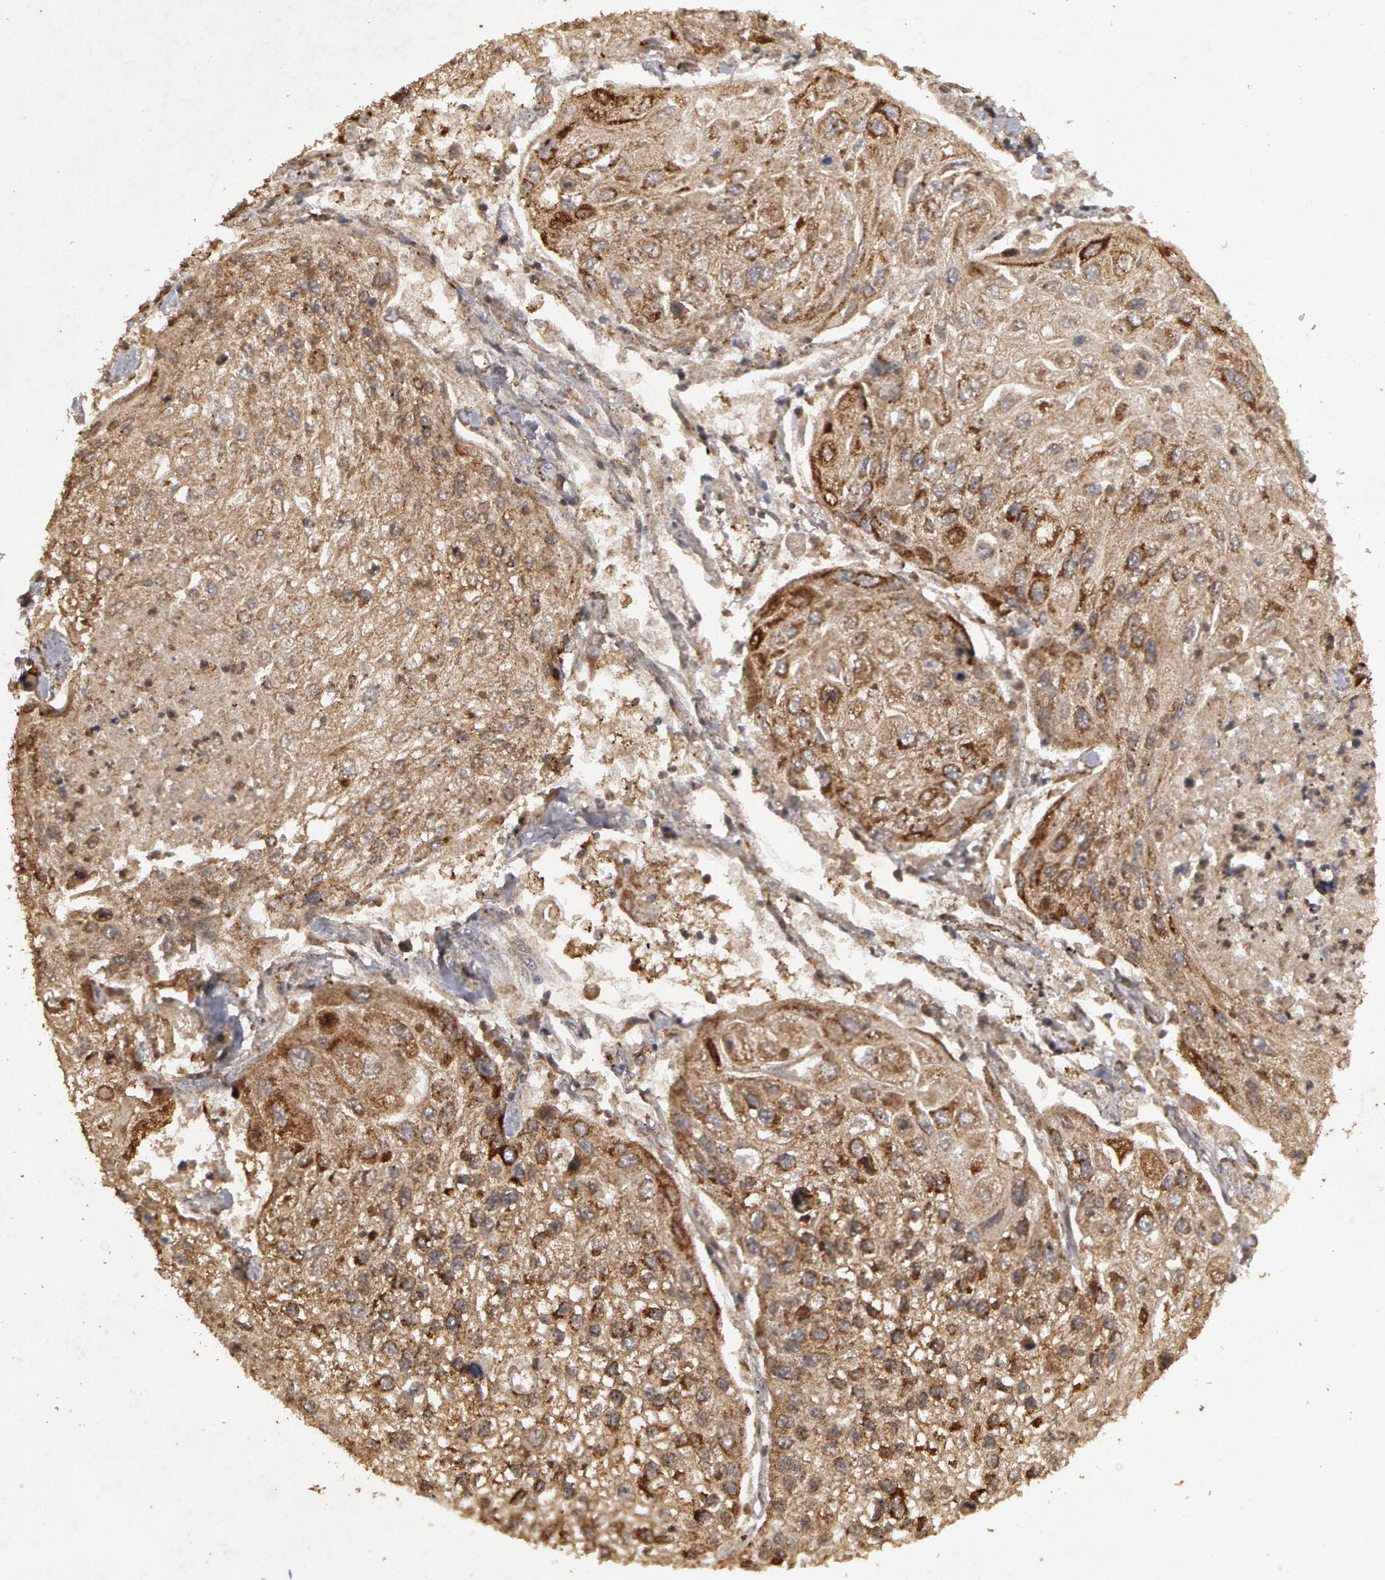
{"staining": {"intensity": "weak", "quantity": ">75%", "location": "cytoplasmic/membranous"}, "tissue": "lung cancer", "cell_type": "Tumor cells", "image_type": "cancer", "snomed": [{"axis": "morphology", "description": "Squamous cell carcinoma, NOS"}, {"axis": "topography", "description": "Lung"}], "caption": "About >75% of tumor cells in lung squamous cell carcinoma display weak cytoplasmic/membranous protein positivity as visualized by brown immunohistochemical staining.", "gene": "CALR", "patient": {"sex": "male", "age": 75}}